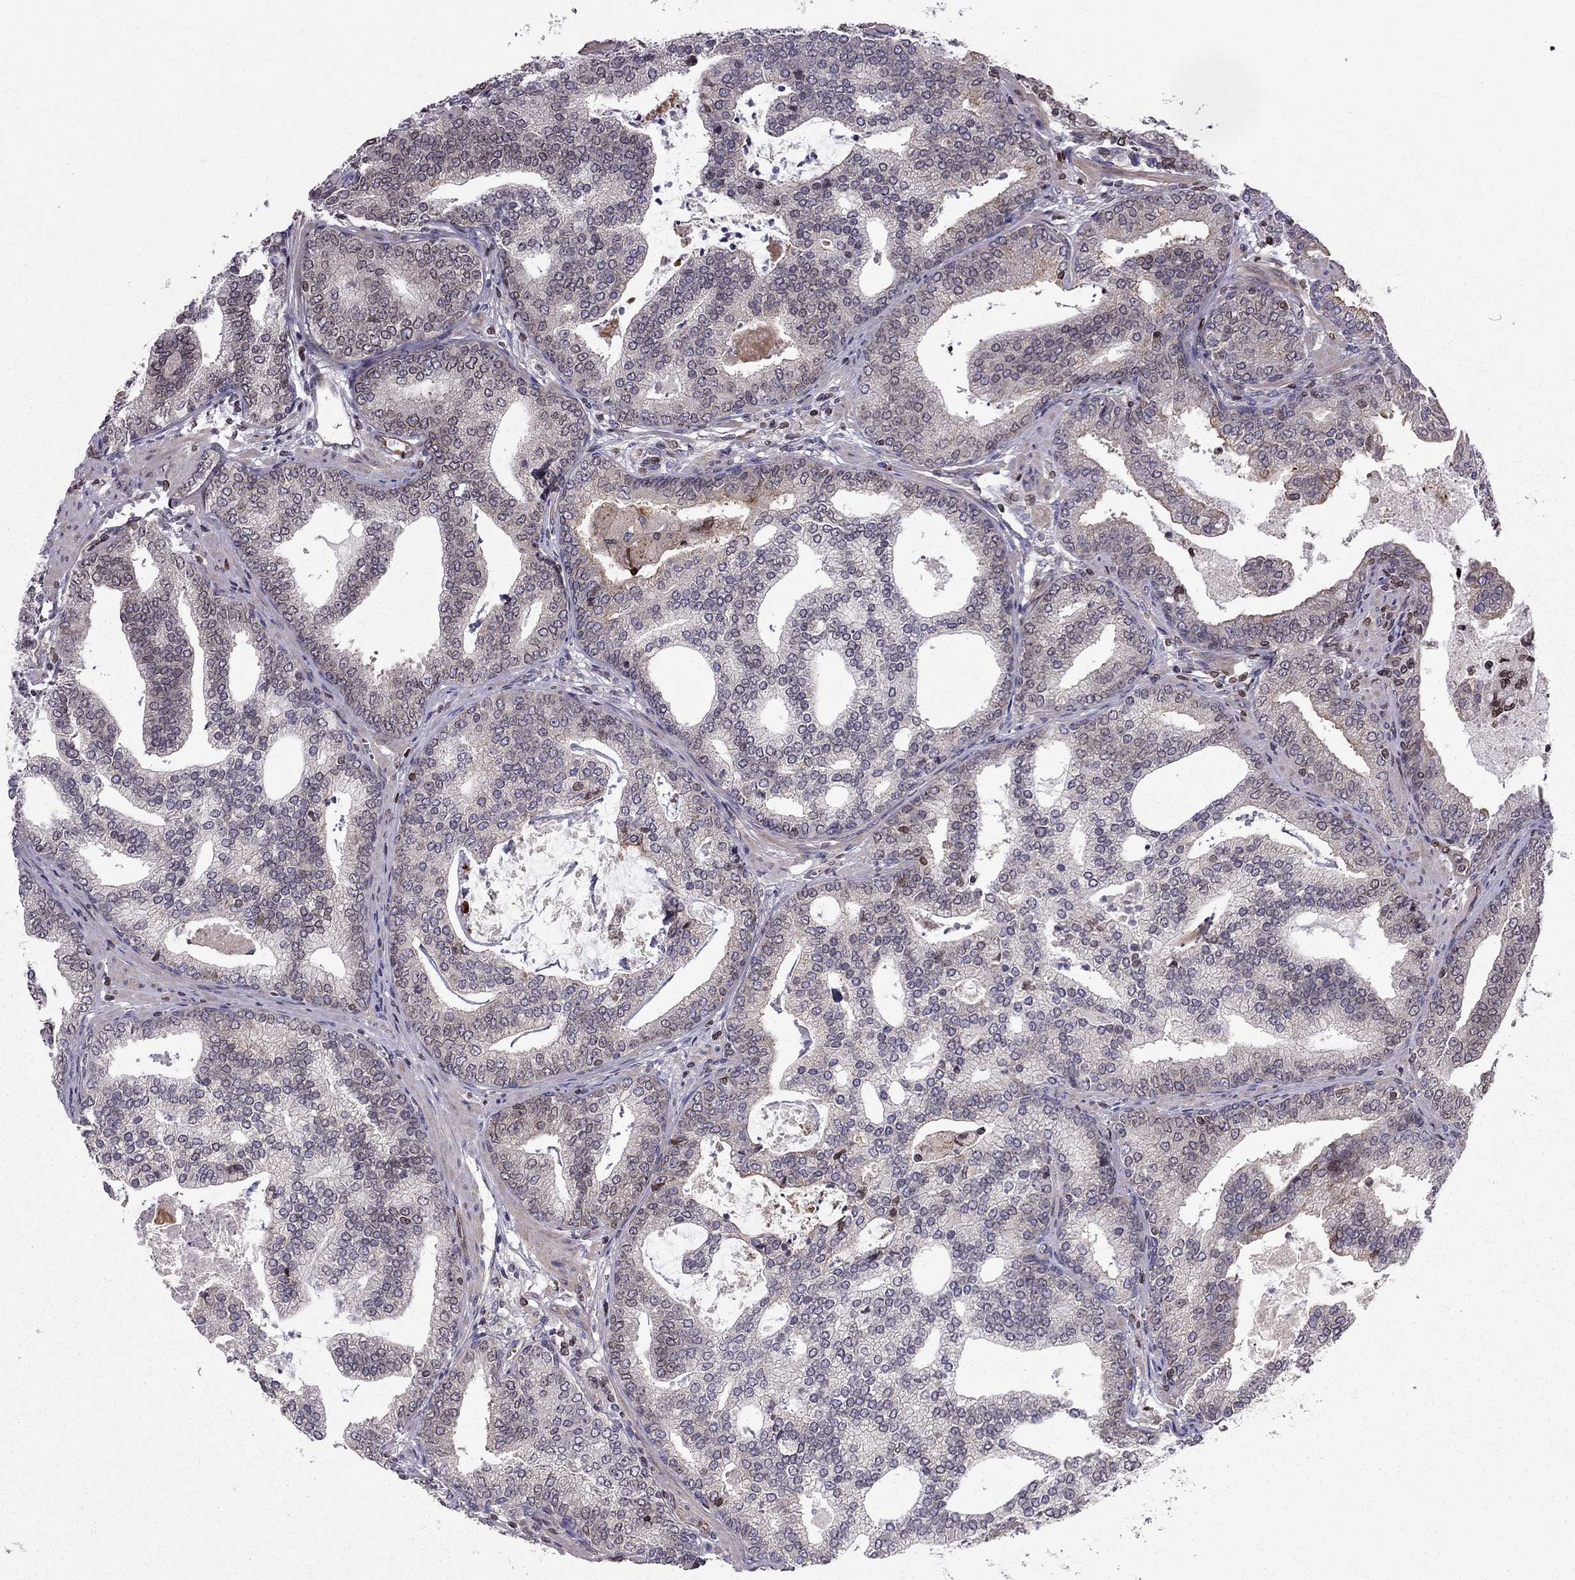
{"staining": {"intensity": "negative", "quantity": "none", "location": "none"}, "tissue": "prostate cancer", "cell_type": "Tumor cells", "image_type": "cancer", "snomed": [{"axis": "morphology", "description": "Adenocarcinoma, NOS"}, {"axis": "topography", "description": "Prostate"}], "caption": "Micrograph shows no protein staining in tumor cells of prostate cancer (adenocarcinoma) tissue.", "gene": "CDC42BPA", "patient": {"sex": "male", "age": 64}}